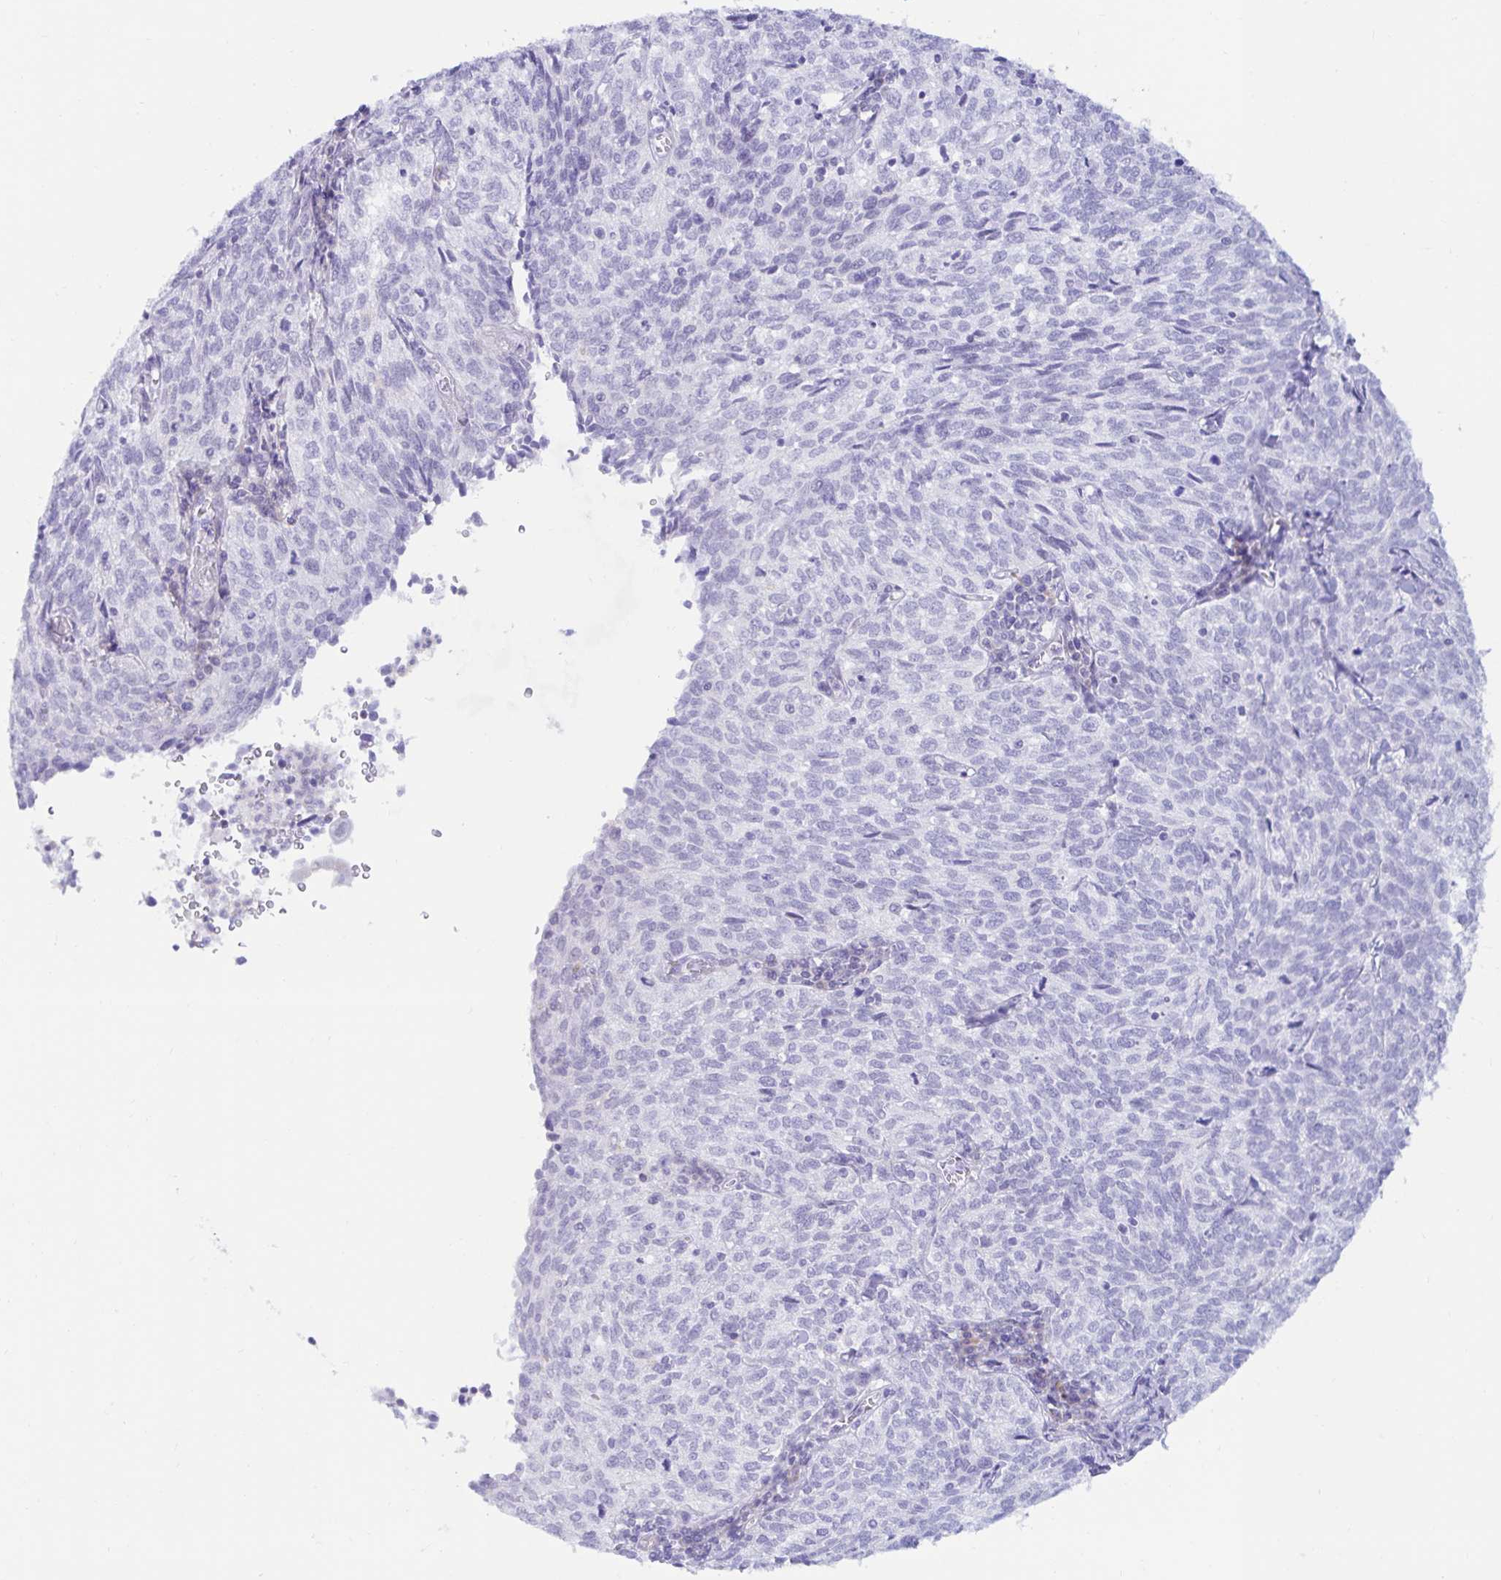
{"staining": {"intensity": "negative", "quantity": "none", "location": "none"}, "tissue": "cervical cancer", "cell_type": "Tumor cells", "image_type": "cancer", "snomed": [{"axis": "morphology", "description": "Normal tissue, NOS"}, {"axis": "morphology", "description": "Squamous cell carcinoma, NOS"}, {"axis": "topography", "description": "Vagina"}, {"axis": "topography", "description": "Cervix"}], "caption": "Immunohistochemistry photomicrograph of cervical squamous cell carcinoma stained for a protein (brown), which demonstrates no expression in tumor cells.", "gene": "BEST1", "patient": {"sex": "female", "age": 45}}